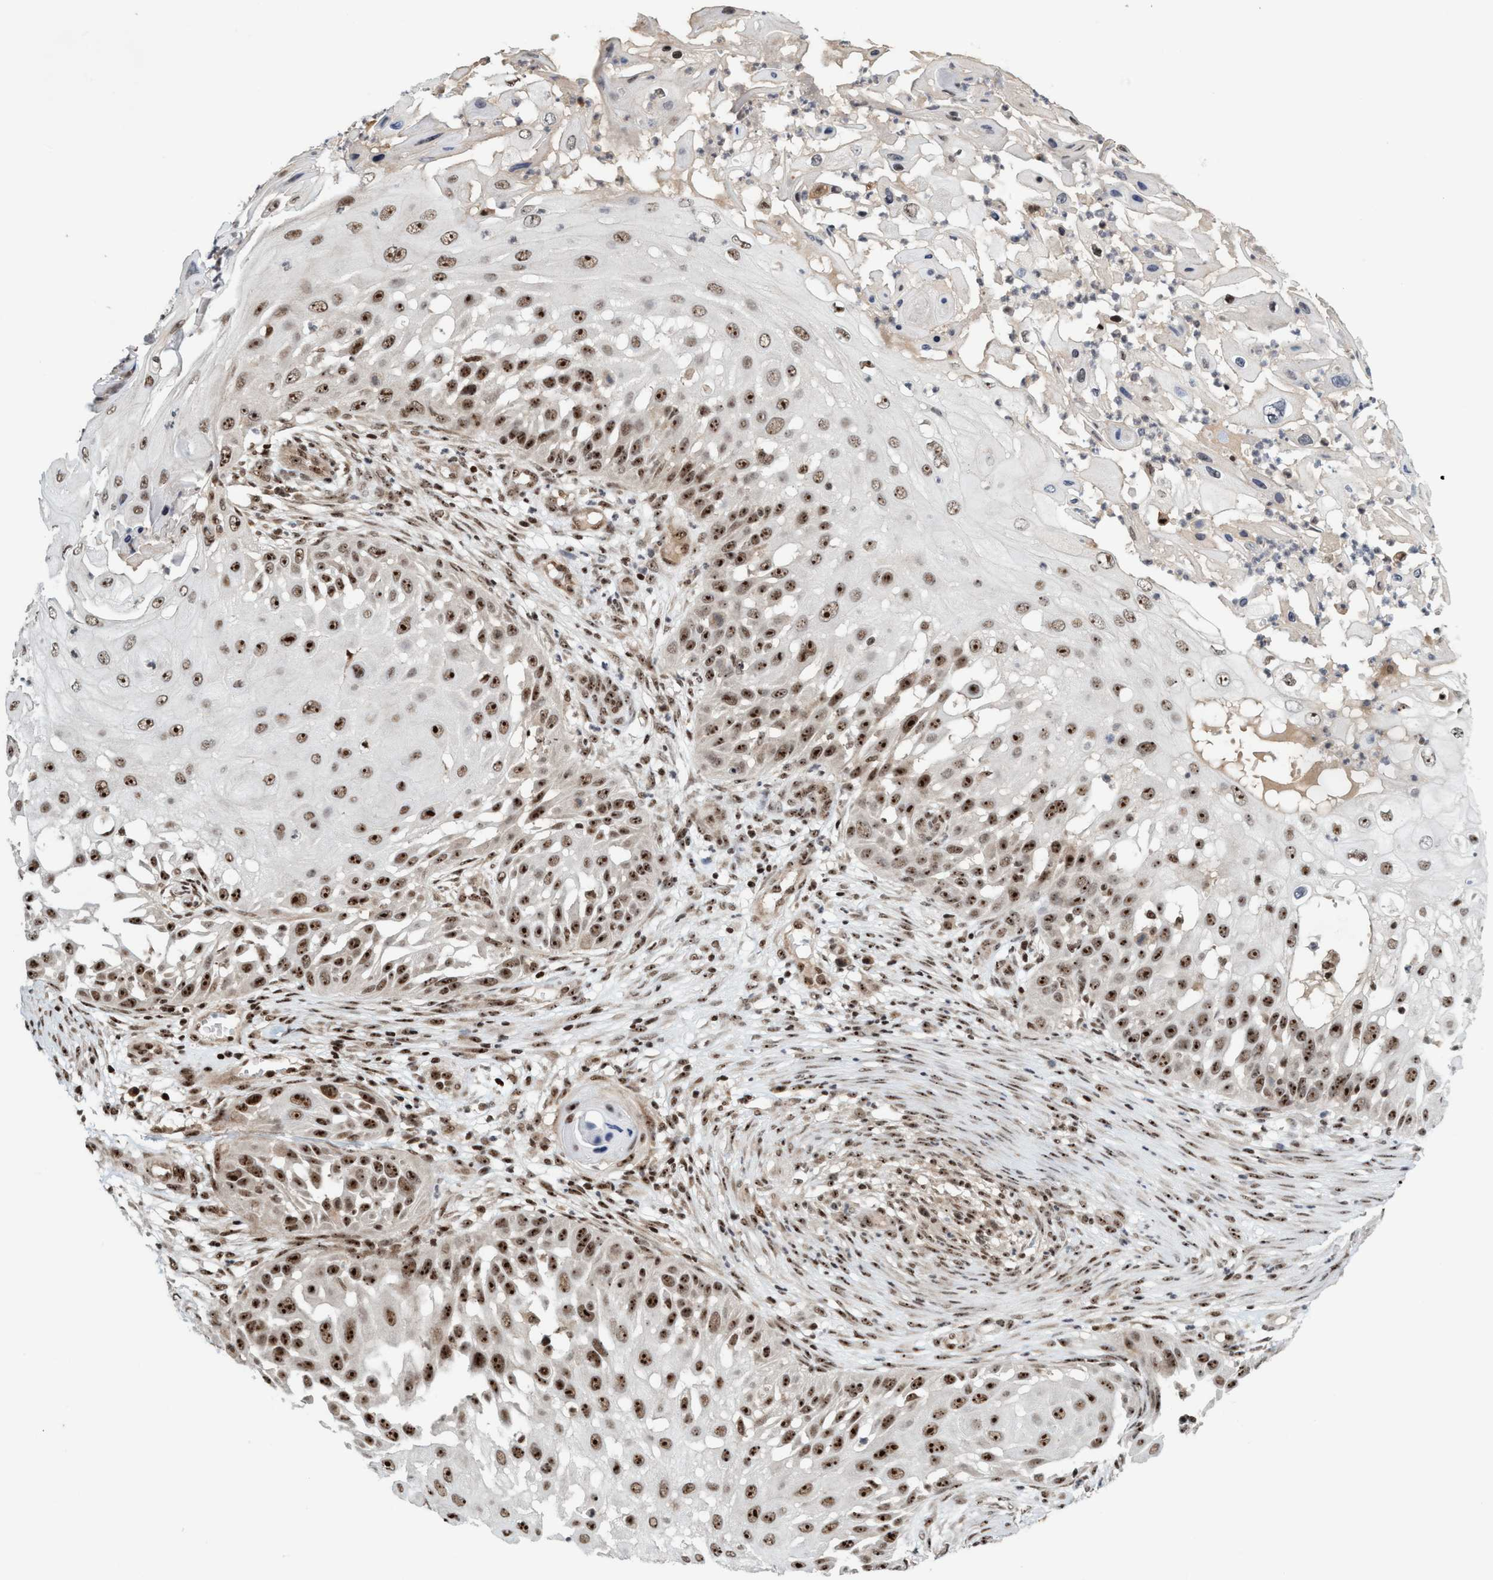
{"staining": {"intensity": "strong", "quantity": ">75%", "location": "nuclear"}, "tissue": "skin cancer", "cell_type": "Tumor cells", "image_type": "cancer", "snomed": [{"axis": "morphology", "description": "Squamous cell carcinoma, NOS"}, {"axis": "topography", "description": "Skin"}], "caption": "A histopathology image showing strong nuclear staining in about >75% of tumor cells in skin squamous cell carcinoma, as visualized by brown immunohistochemical staining.", "gene": "SMCR8", "patient": {"sex": "female", "age": 44}}